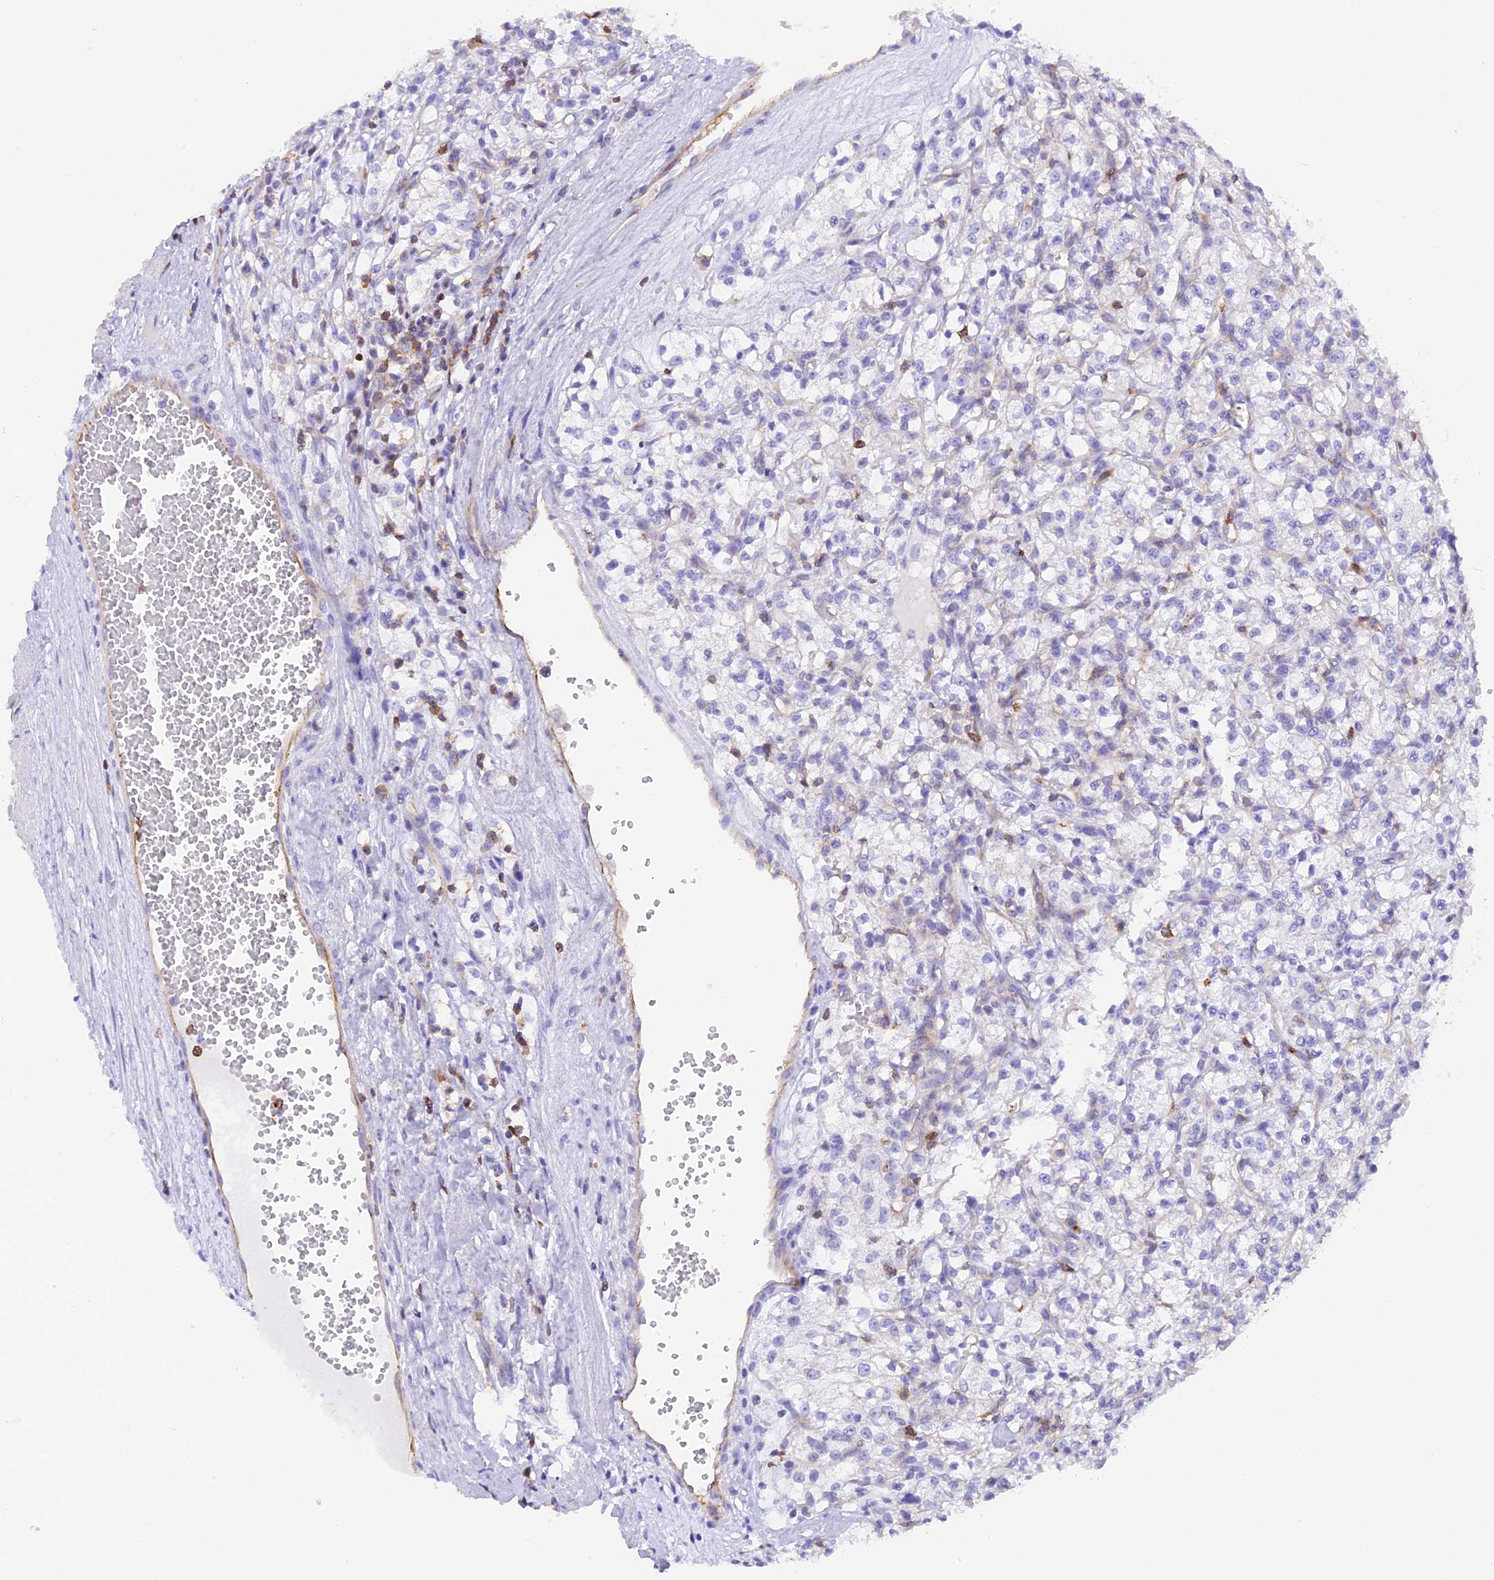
{"staining": {"intensity": "negative", "quantity": "none", "location": "none"}, "tissue": "renal cancer", "cell_type": "Tumor cells", "image_type": "cancer", "snomed": [{"axis": "morphology", "description": "Adenocarcinoma, NOS"}, {"axis": "topography", "description": "Kidney"}], "caption": "Renal cancer was stained to show a protein in brown. There is no significant expression in tumor cells.", "gene": "FAM193A", "patient": {"sex": "female", "age": 59}}